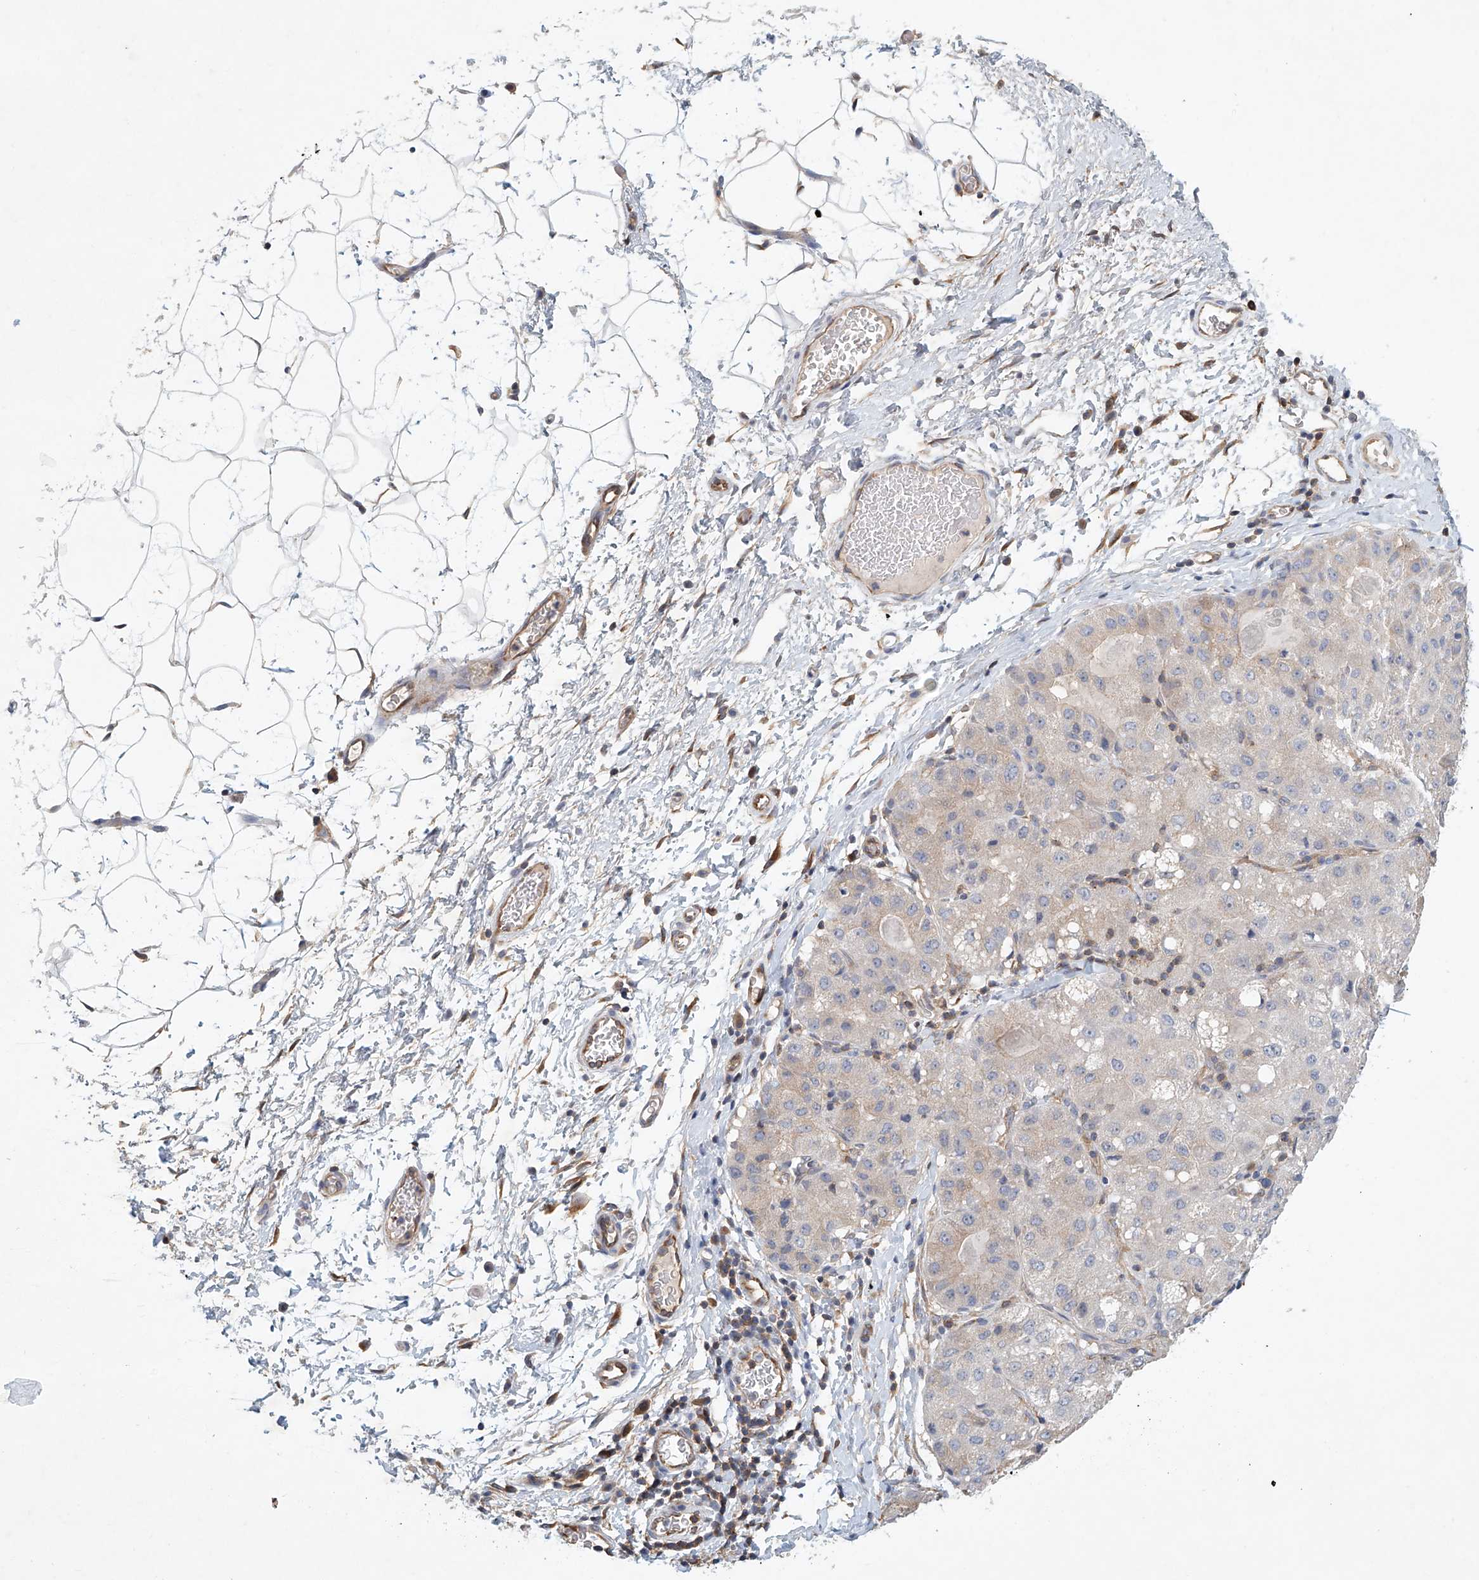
{"staining": {"intensity": "weak", "quantity": "25%-75%", "location": "cytoplasmic/membranous"}, "tissue": "liver cancer", "cell_type": "Tumor cells", "image_type": "cancer", "snomed": [{"axis": "morphology", "description": "Carcinoma, Hepatocellular, NOS"}, {"axis": "topography", "description": "Liver"}], "caption": "High-magnification brightfield microscopy of liver cancer (hepatocellular carcinoma) stained with DAB (brown) and counterstained with hematoxylin (blue). tumor cells exhibit weak cytoplasmic/membranous positivity is seen in approximately25%-75% of cells.", "gene": "CARMIL1", "patient": {"sex": "male", "age": 80}}